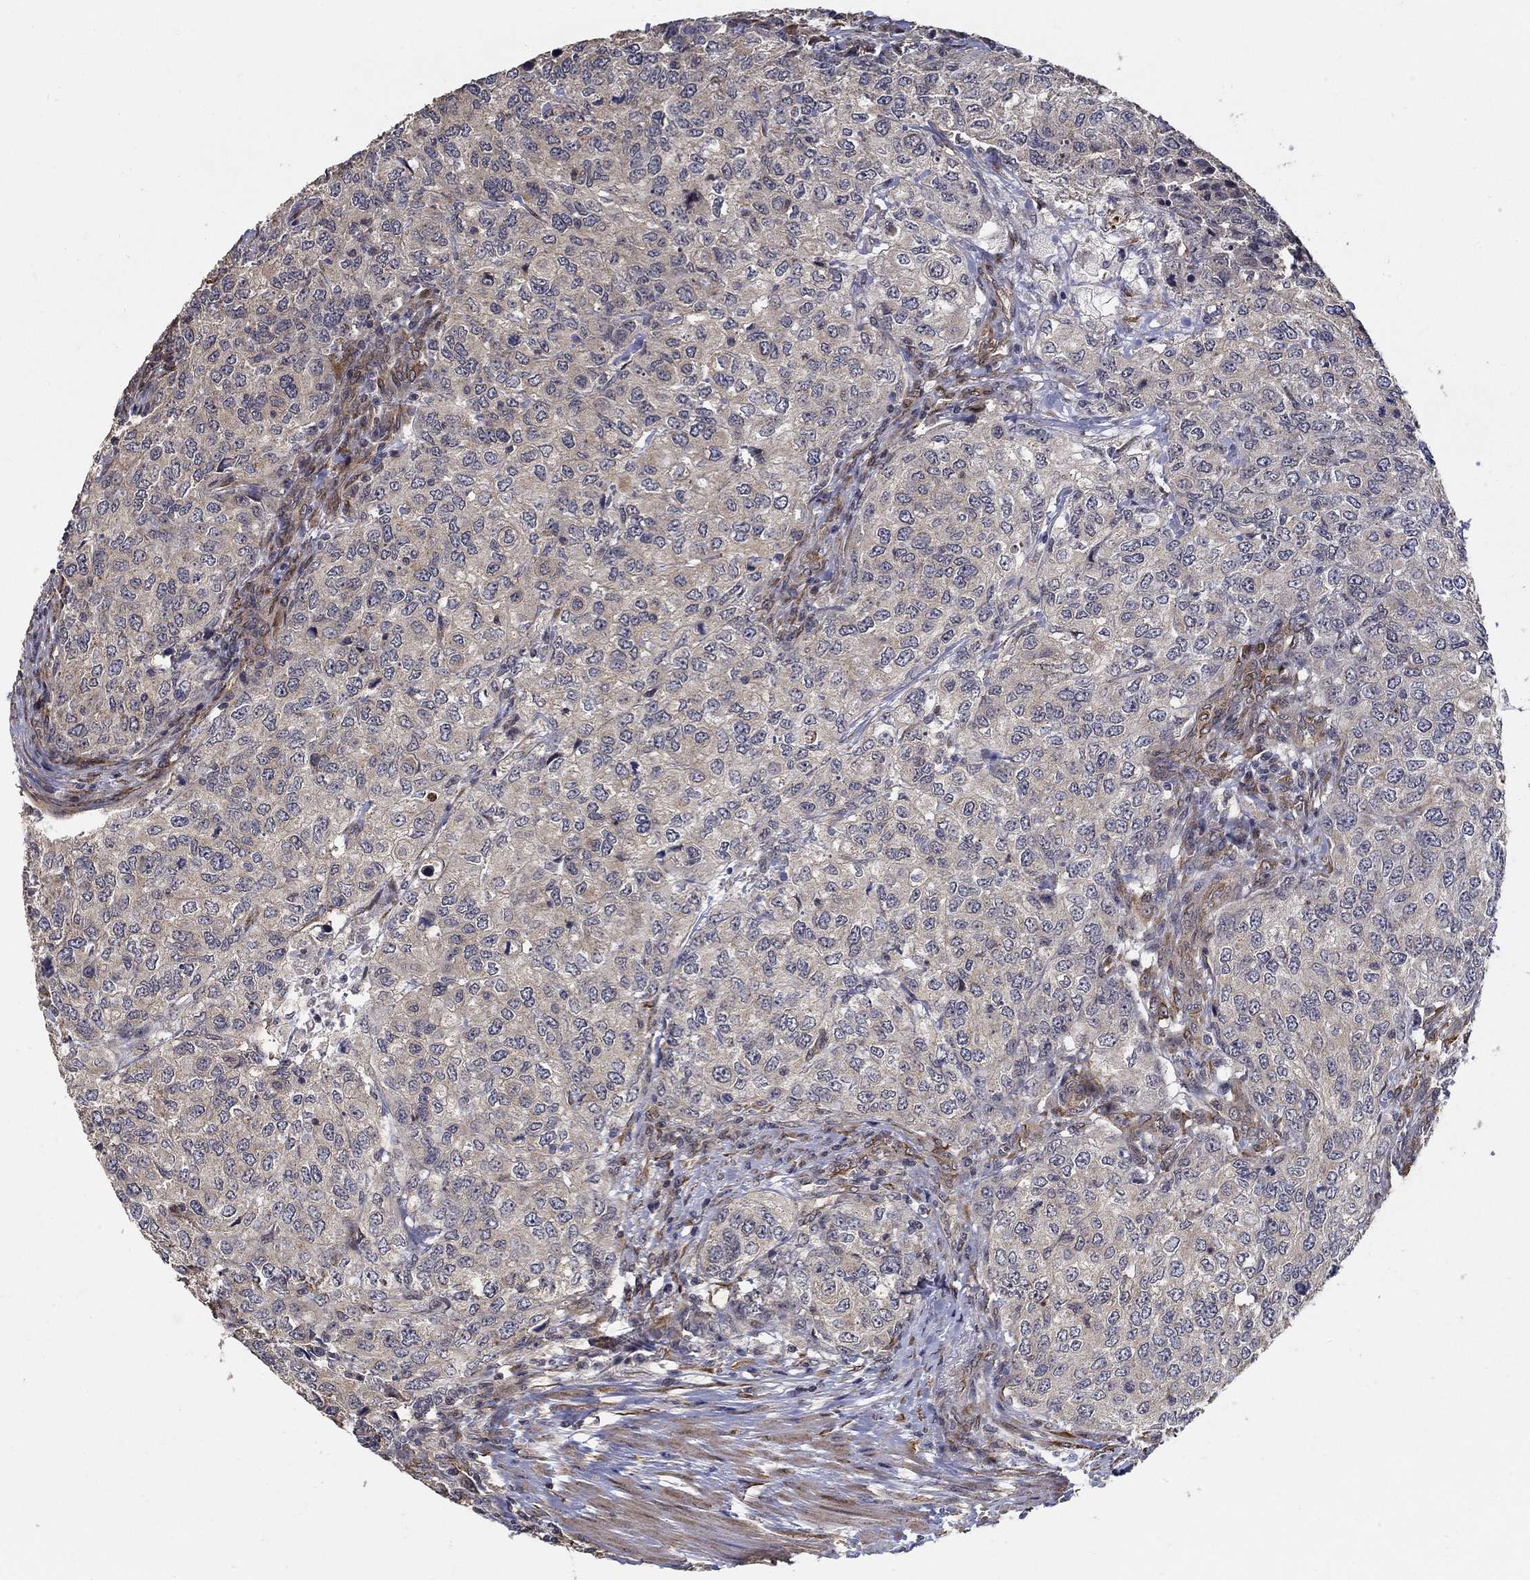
{"staining": {"intensity": "negative", "quantity": "none", "location": "none"}, "tissue": "urothelial cancer", "cell_type": "Tumor cells", "image_type": "cancer", "snomed": [{"axis": "morphology", "description": "Urothelial carcinoma, High grade"}, {"axis": "topography", "description": "Urinary bladder"}], "caption": "An IHC photomicrograph of urothelial cancer is shown. There is no staining in tumor cells of urothelial cancer.", "gene": "ZNF594", "patient": {"sex": "female", "age": 78}}